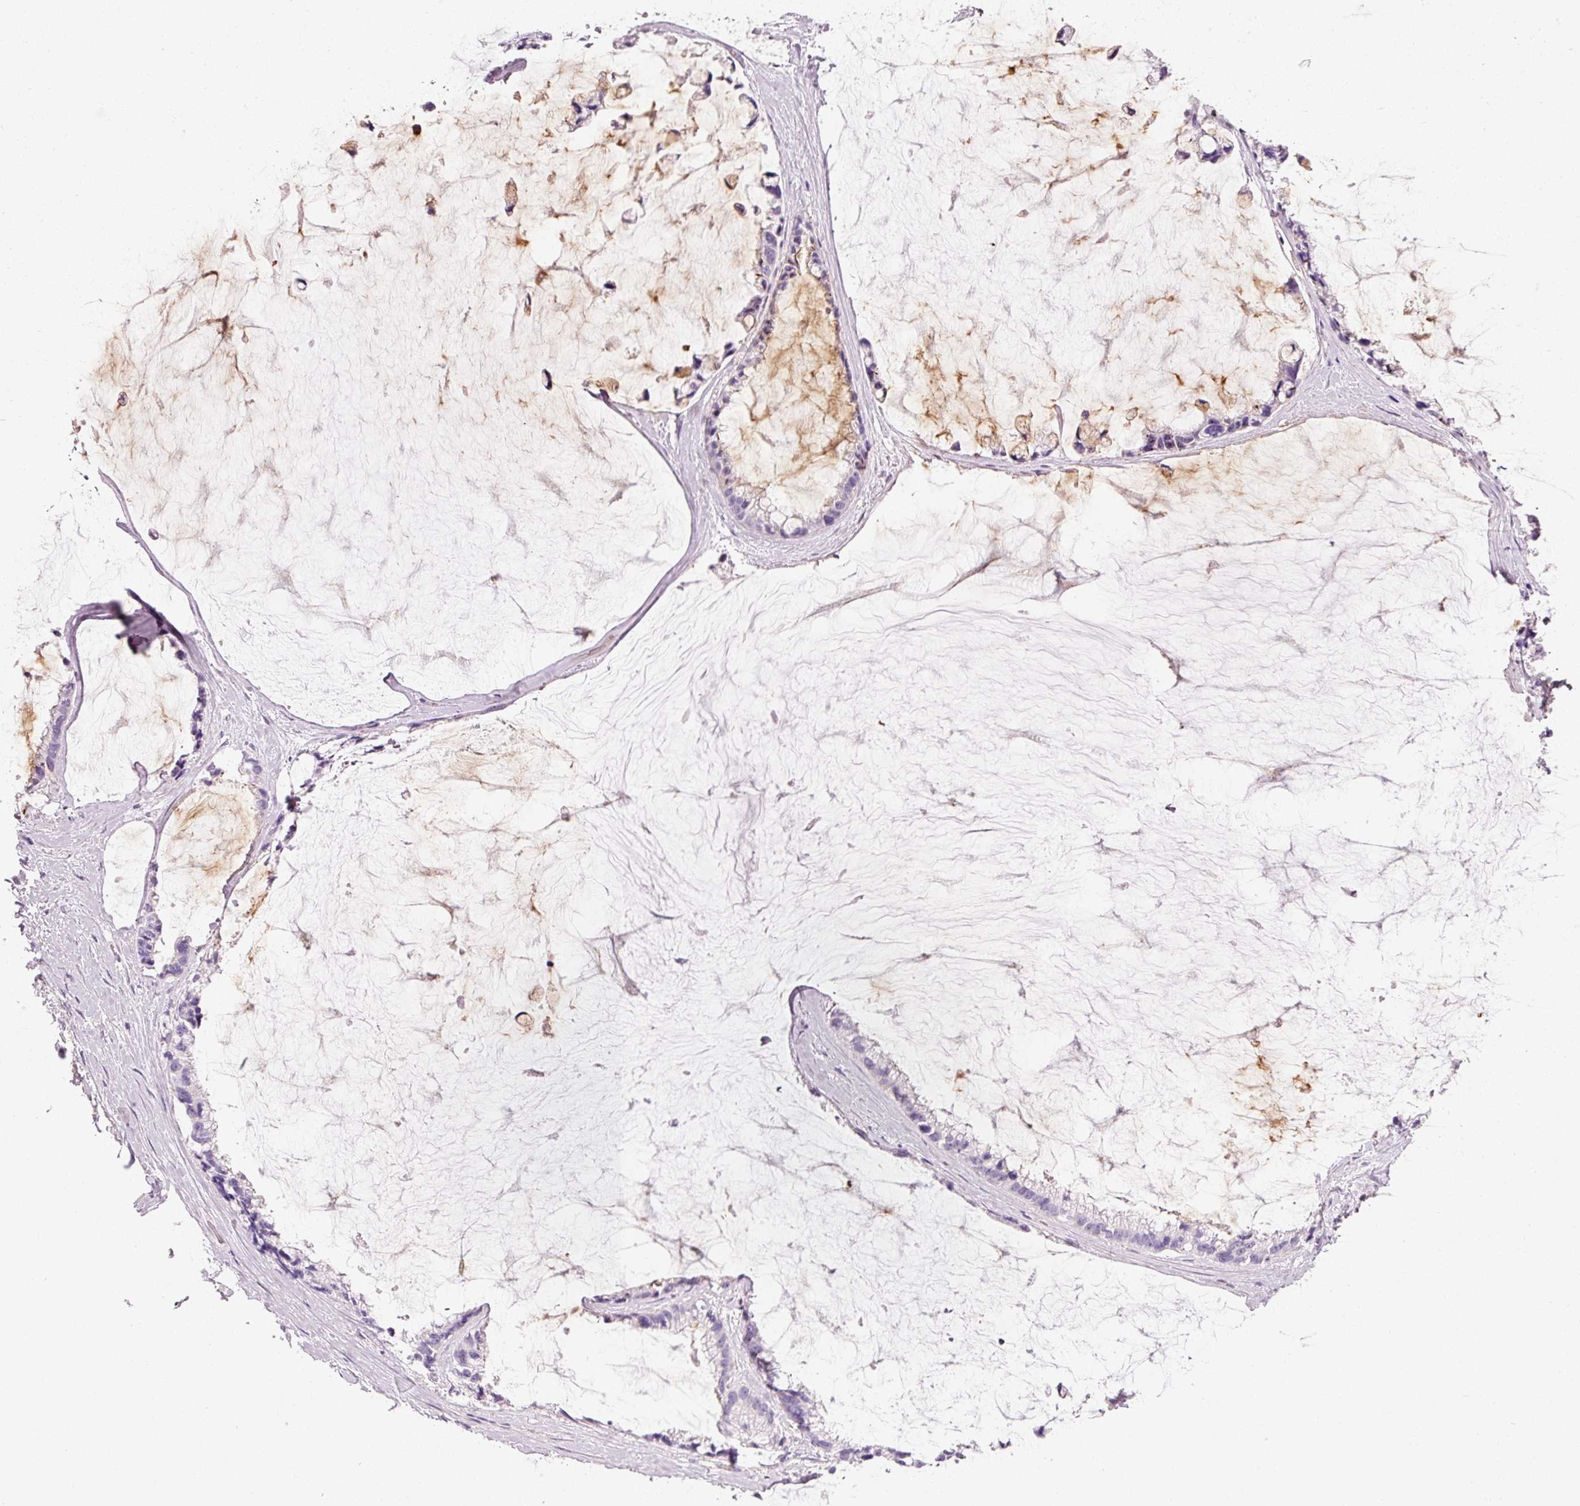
{"staining": {"intensity": "negative", "quantity": "none", "location": "none"}, "tissue": "ovarian cancer", "cell_type": "Tumor cells", "image_type": "cancer", "snomed": [{"axis": "morphology", "description": "Cystadenocarcinoma, mucinous, NOS"}, {"axis": "topography", "description": "Ovary"}], "caption": "A photomicrograph of human ovarian mucinous cystadenocarcinoma is negative for staining in tumor cells.", "gene": "MUC5AC", "patient": {"sex": "female", "age": 39}}